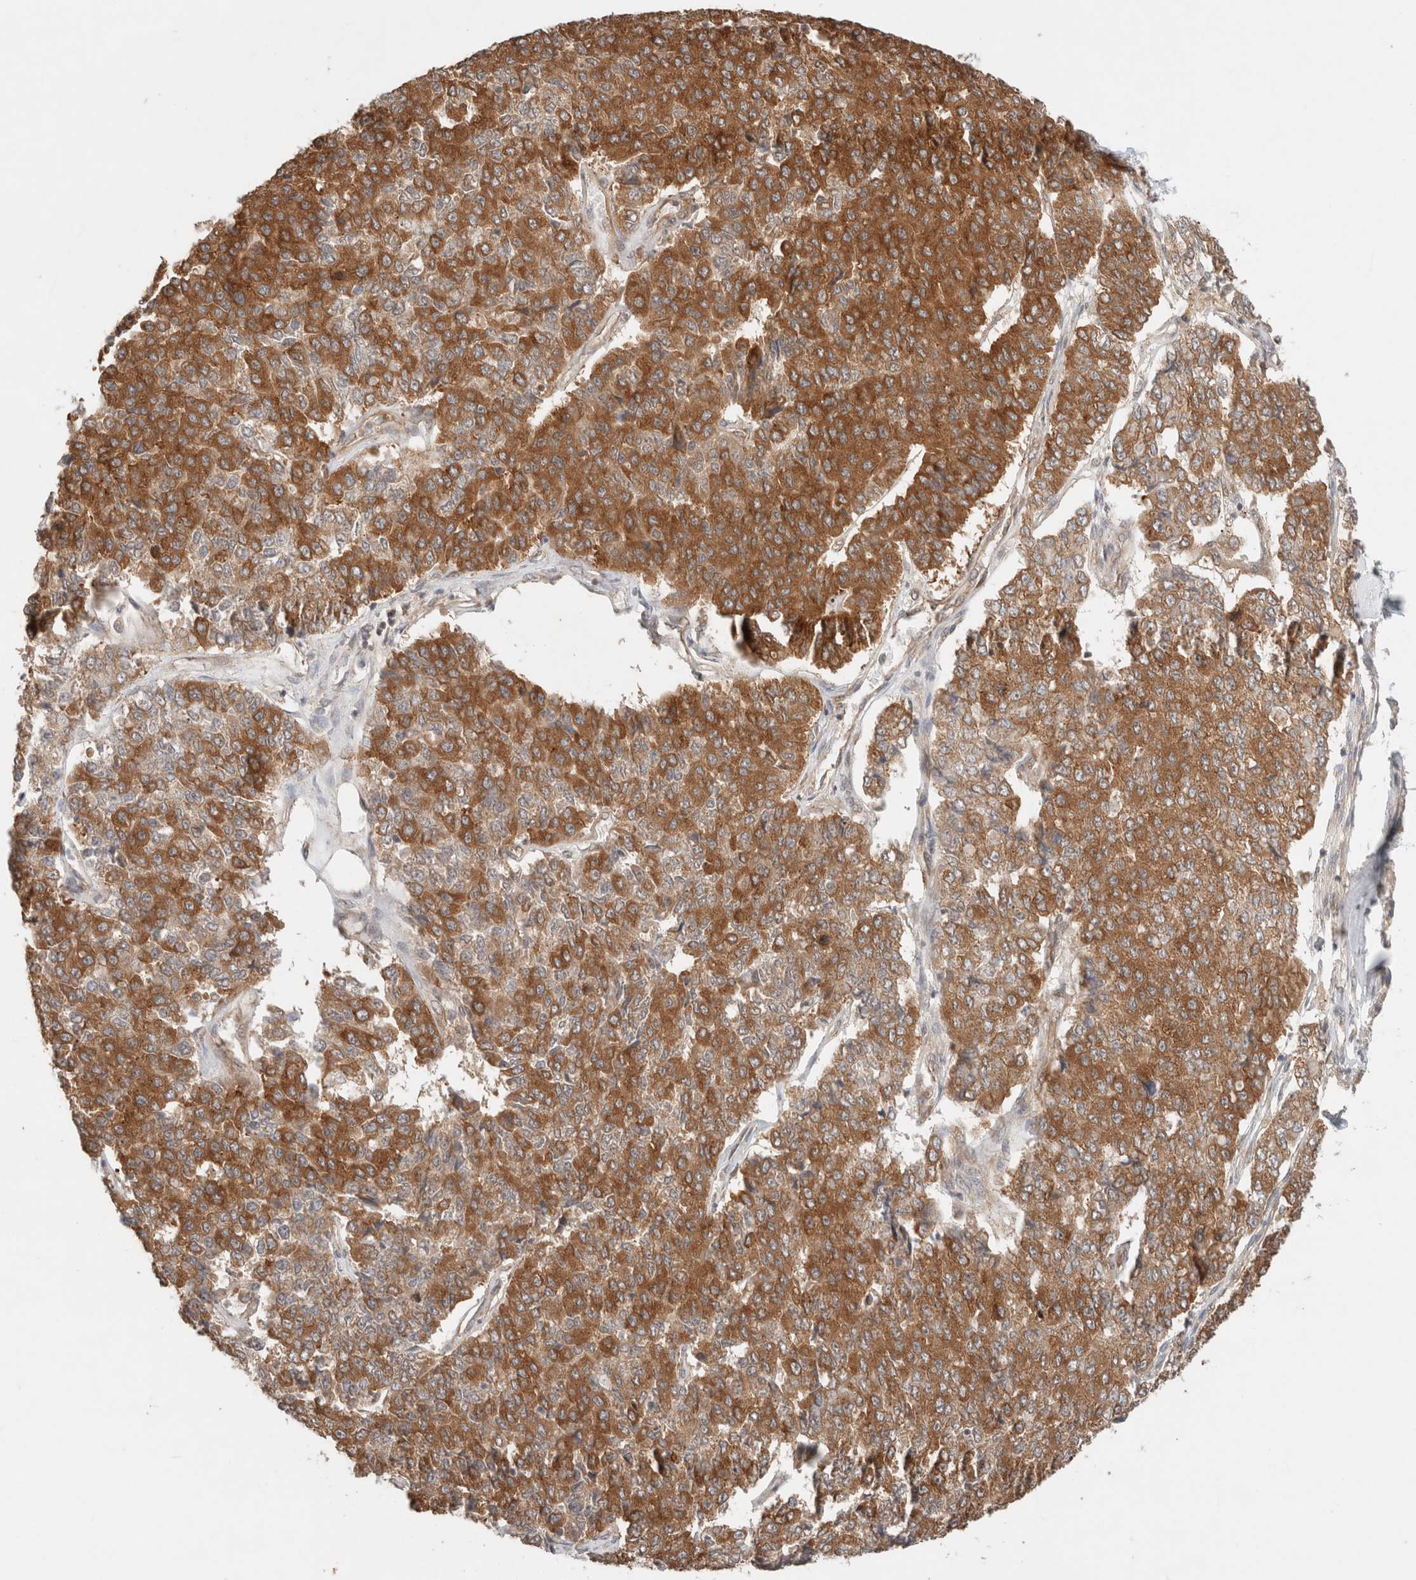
{"staining": {"intensity": "strong", "quantity": ">75%", "location": "cytoplasmic/membranous"}, "tissue": "pancreatic cancer", "cell_type": "Tumor cells", "image_type": "cancer", "snomed": [{"axis": "morphology", "description": "Adenocarcinoma, NOS"}, {"axis": "topography", "description": "Pancreas"}], "caption": "A high amount of strong cytoplasmic/membranous expression is seen in approximately >75% of tumor cells in pancreatic cancer tissue.", "gene": "ARFGEF2", "patient": {"sex": "male", "age": 50}}